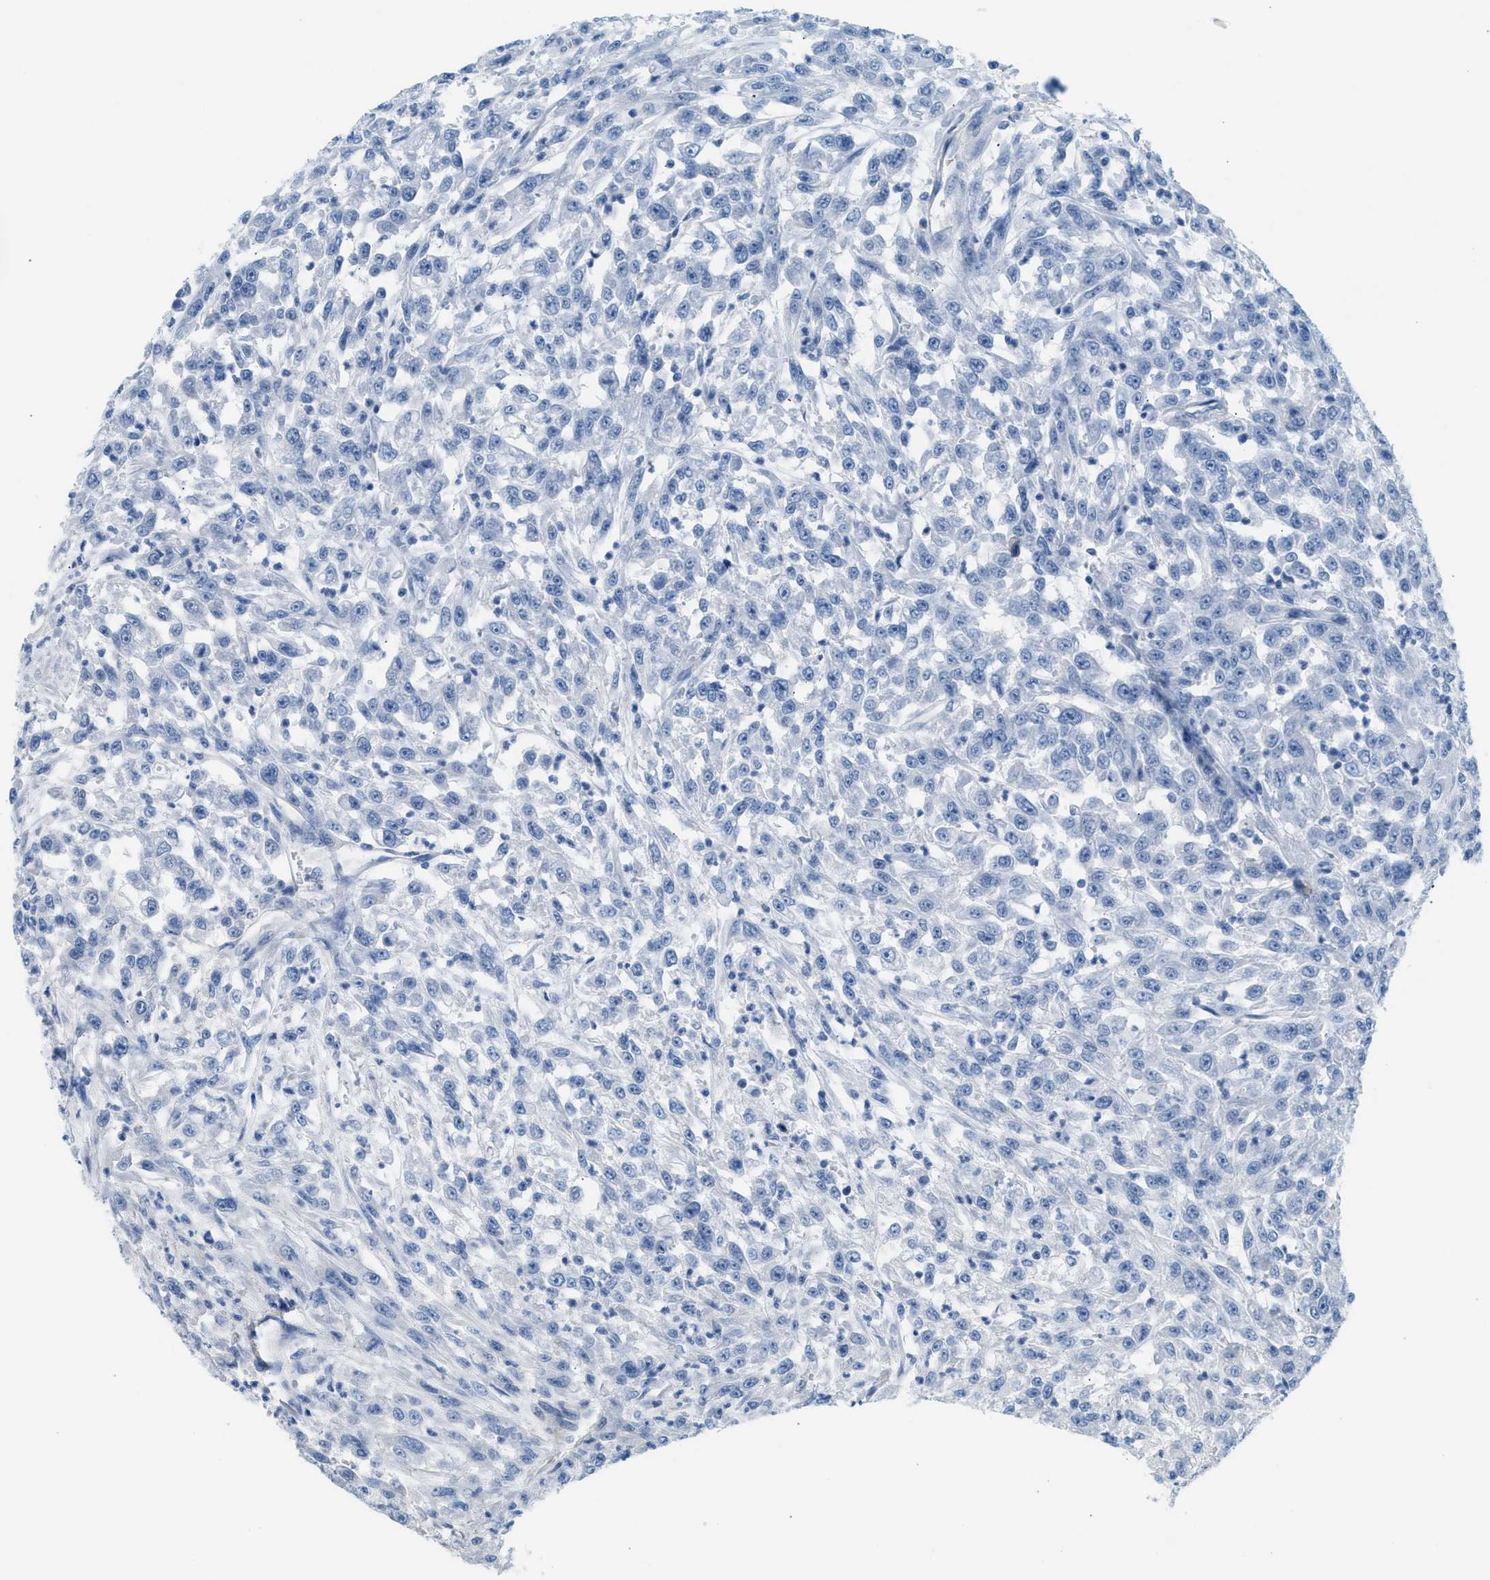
{"staining": {"intensity": "negative", "quantity": "none", "location": "none"}, "tissue": "urothelial cancer", "cell_type": "Tumor cells", "image_type": "cancer", "snomed": [{"axis": "morphology", "description": "Urothelial carcinoma, High grade"}, {"axis": "topography", "description": "Urinary bladder"}], "caption": "A high-resolution image shows IHC staining of high-grade urothelial carcinoma, which demonstrates no significant expression in tumor cells. (Brightfield microscopy of DAB IHC at high magnification).", "gene": "SPAM1", "patient": {"sex": "male", "age": 46}}